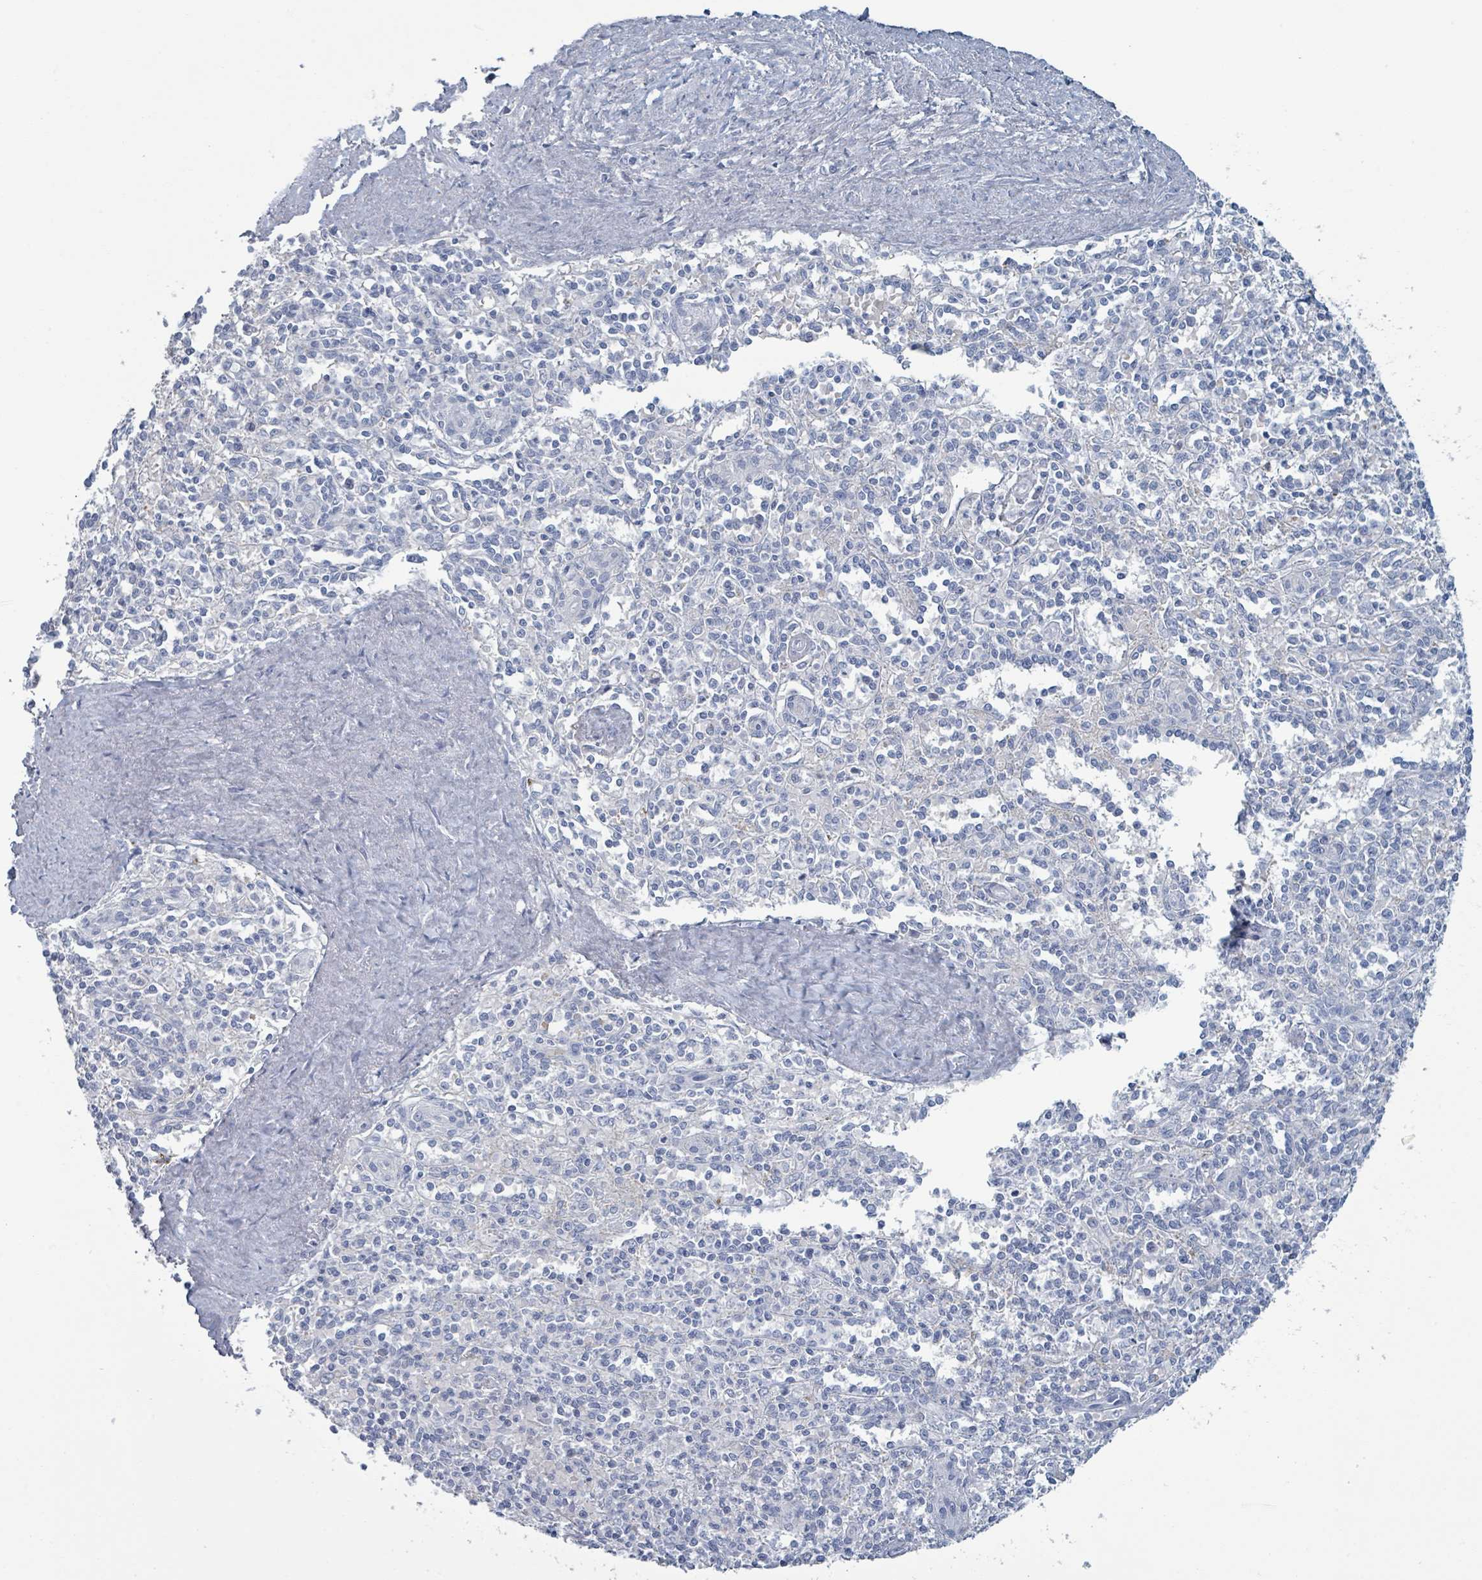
{"staining": {"intensity": "negative", "quantity": "none", "location": "none"}, "tissue": "spleen", "cell_type": "Cells in red pulp", "image_type": "normal", "snomed": [{"axis": "morphology", "description": "Normal tissue, NOS"}, {"axis": "topography", "description": "Spleen"}], "caption": "IHC histopathology image of normal spleen stained for a protein (brown), which reveals no expression in cells in red pulp.", "gene": "VPS13D", "patient": {"sex": "female", "age": 70}}